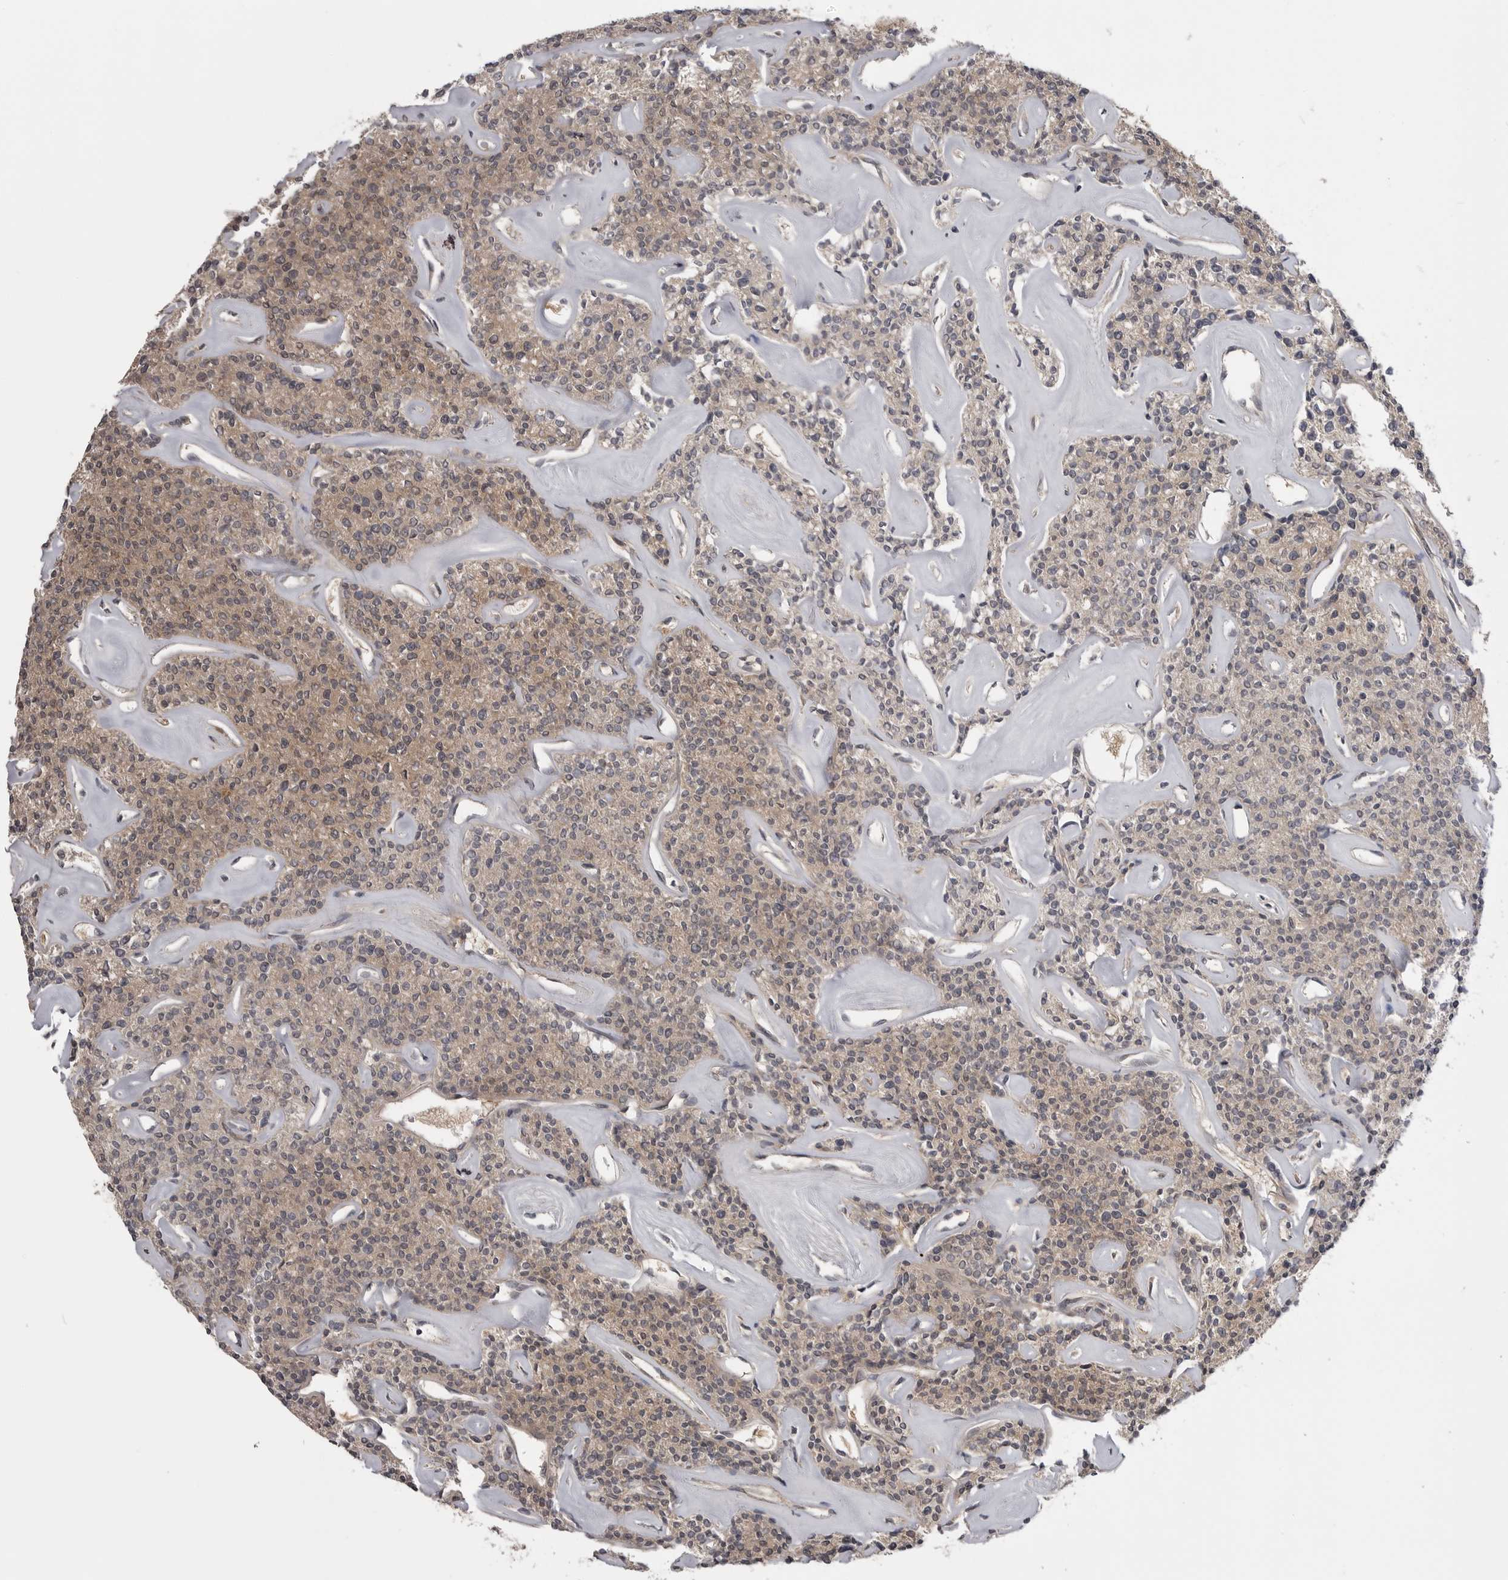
{"staining": {"intensity": "strong", "quantity": "<25%", "location": "cytoplasmic/membranous,nuclear"}, "tissue": "parathyroid gland", "cell_type": "Glandular cells", "image_type": "normal", "snomed": [{"axis": "morphology", "description": "Normal tissue, NOS"}, {"axis": "topography", "description": "Parathyroid gland"}], "caption": "Immunohistochemical staining of normal parathyroid gland shows strong cytoplasmic/membranous,nuclear protein expression in about <25% of glandular cells. The staining is performed using DAB (3,3'-diaminobenzidine) brown chromogen to label protein expression. The nuclei are counter-stained blue using hematoxylin.", "gene": "MAPK13", "patient": {"sex": "male", "age": 46}}